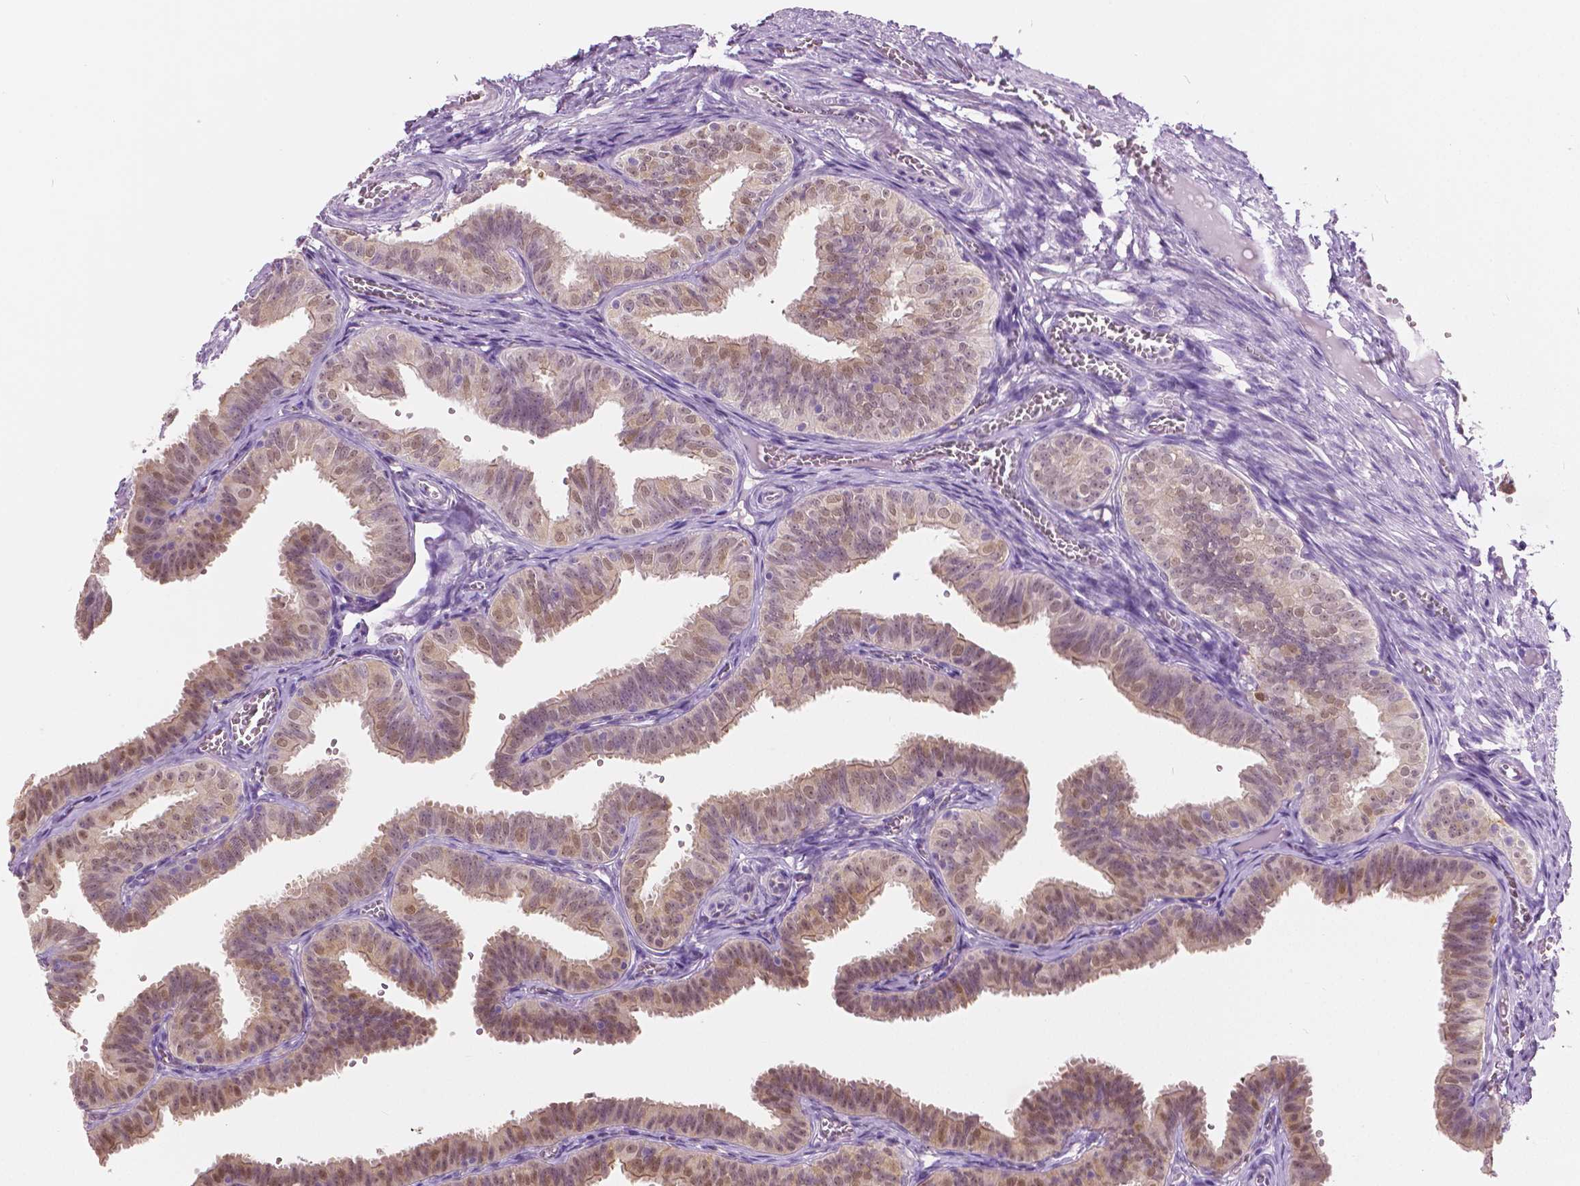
{"staining": {"intensity": "moderate", "quantity": "25%-75%", "location": "cytoplasmic/membranous,nuclear"}, "tissue": "fallopian tube", "cell_type": "Glandular cells", "image_type": "normal", "snomed": [{"axis": "morphology", "description": "Normal tissue, NOS"}, {"axis": "topography", "description": "Fallopian tube"}], "caption": "DAB (3,3'-diaminobenzidine) immunohistochemical staining of benign fallopian tube shows moderate cytoplasmic/membranous,nuclear protein positivity in about 25%-75% of glandular cells. Nuclei are stained in blue.", "gene": "TKFC", "patient": {"sex": "female", "age": 25}}